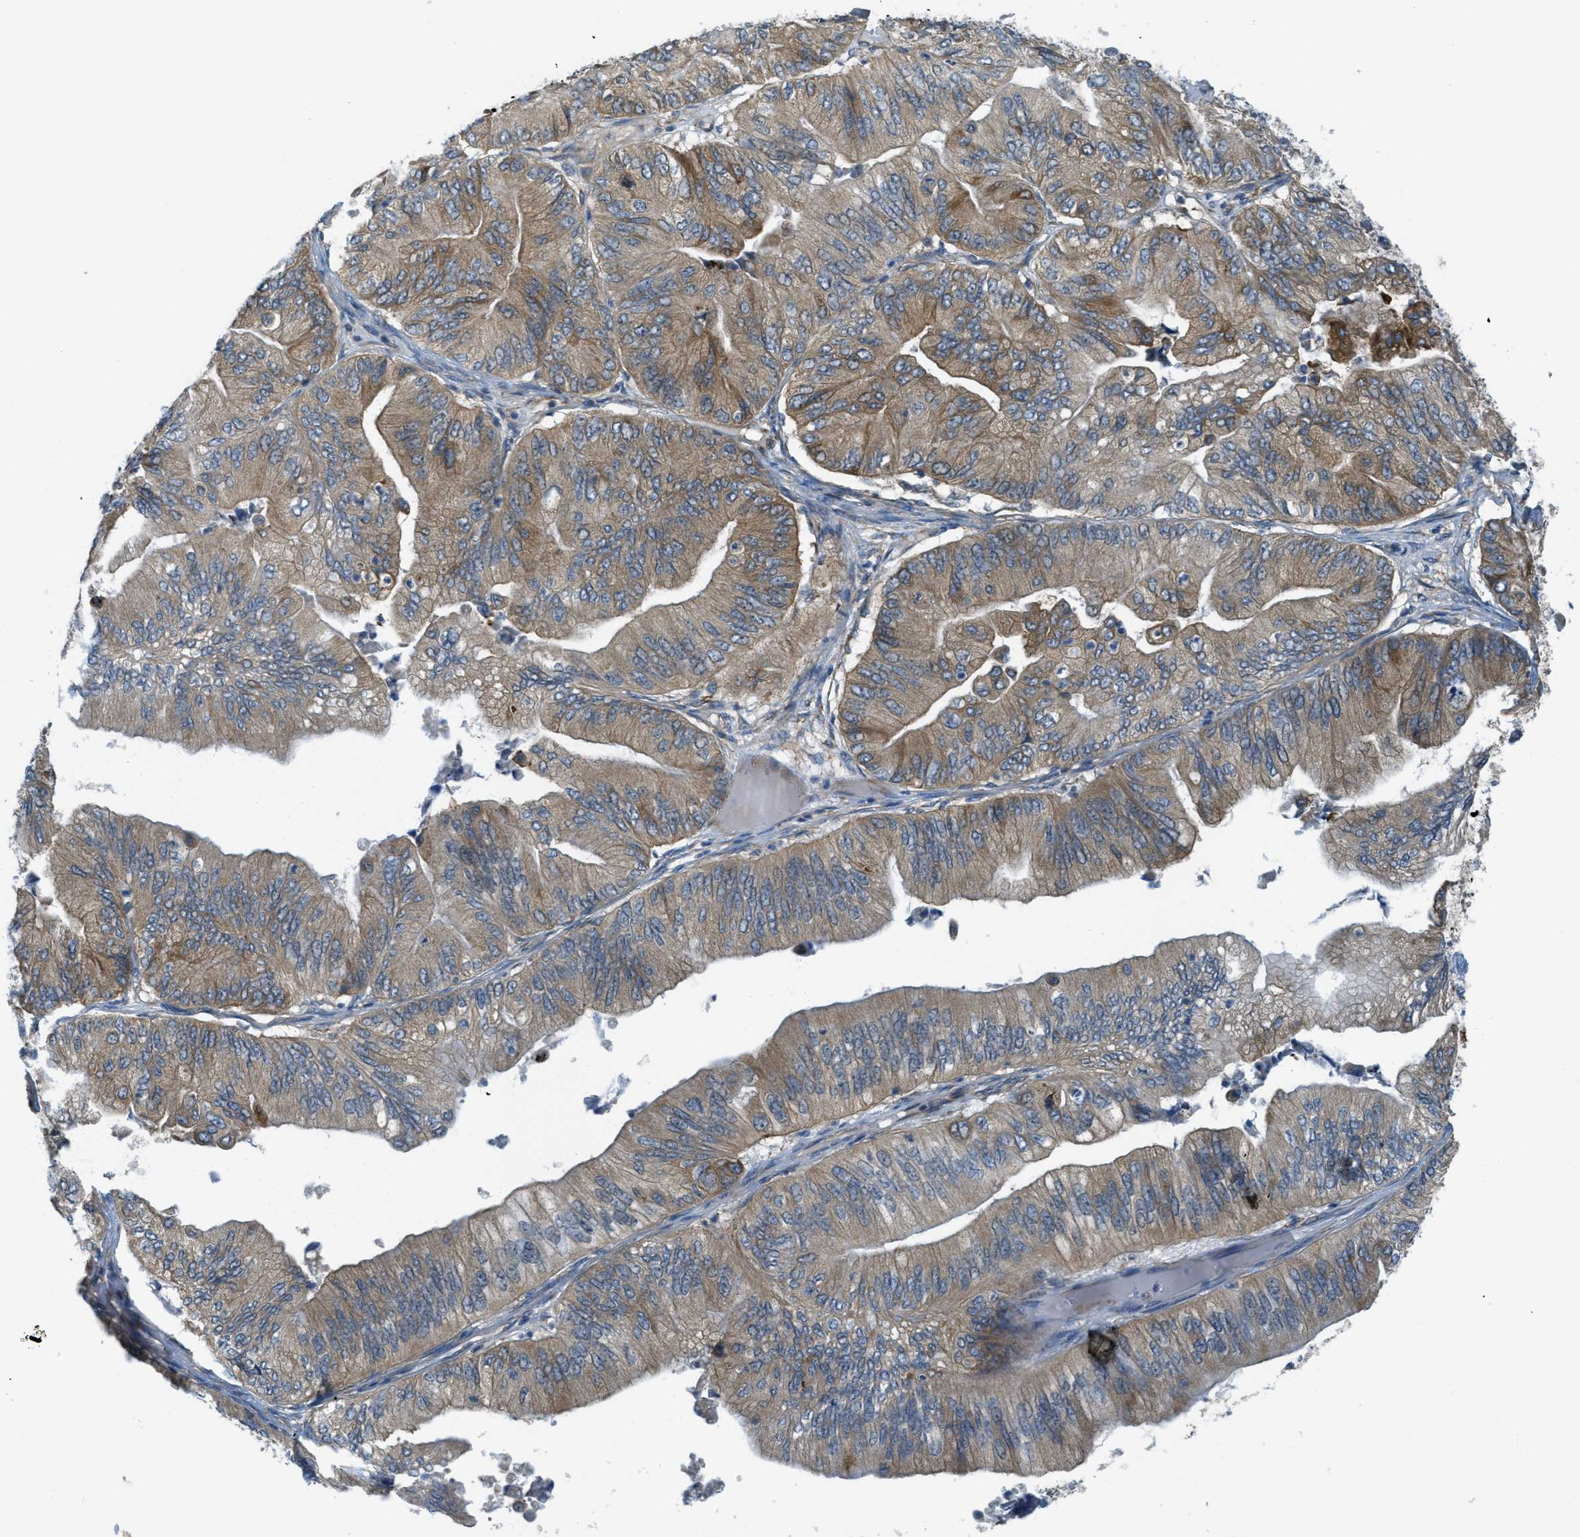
{"staining": {"intensity": "moderate", "quantity": ">75%", "location": "cytoplasmic/membranous"}, "tissue": "ovarian cancer", "cell_type": "Tumor cells", "image_type": "cancer", "snomed": [{"axis": "morphology", "description": "Cystadenocarcinoma, mucinous, NOS"}, {"axis": "topography", "description": "Ovary"}], "caption": "Tumor cells demonstrate medium levels of moderate cytoplasmic/membranous positivity in approximately >75% of cells in human ovarian cancer (mucinous cystadenocarcinoma).", "gene": "JCAD", "patient": {"sex": "female", "age": 61}}